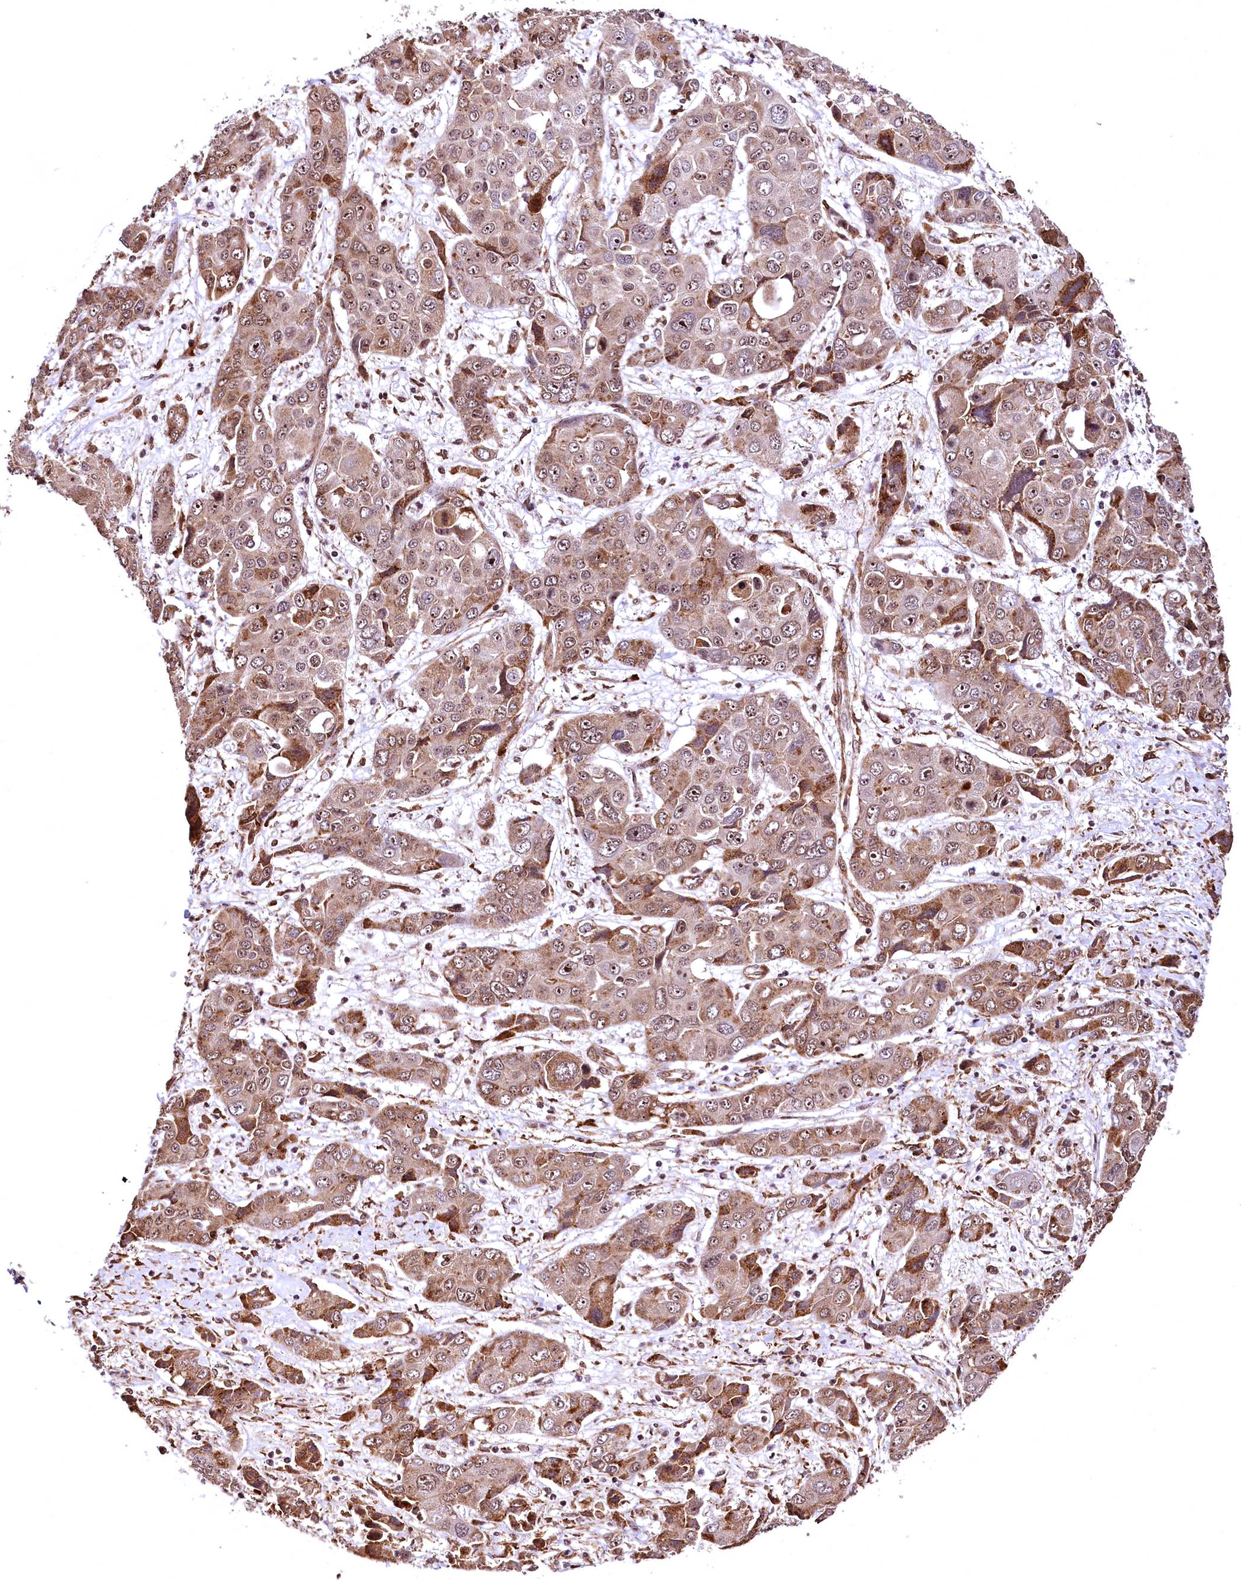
{"staining": {"intensity": "moderate", "quantity": ">75%", "location": "cytoplasmic/membranous,nuclear"}, "tissue": "liver cancer", "cell_type": "Tumor cells", "image_type": "cancer", "snomed": [{"axis": "morphology", "description": "Cholangiocarcinoma"}, {"axis": "topography", "description": "Liver"}], "caption": "Immunohistochemical staining of human liver cholangiocarcinoma shows moderate cytoplasmic/membranous and nuclear protein expression in approximately >75% of tumor cells.", "gene": "PDS5B", "patient": {"sex": "male", "age": 67}}